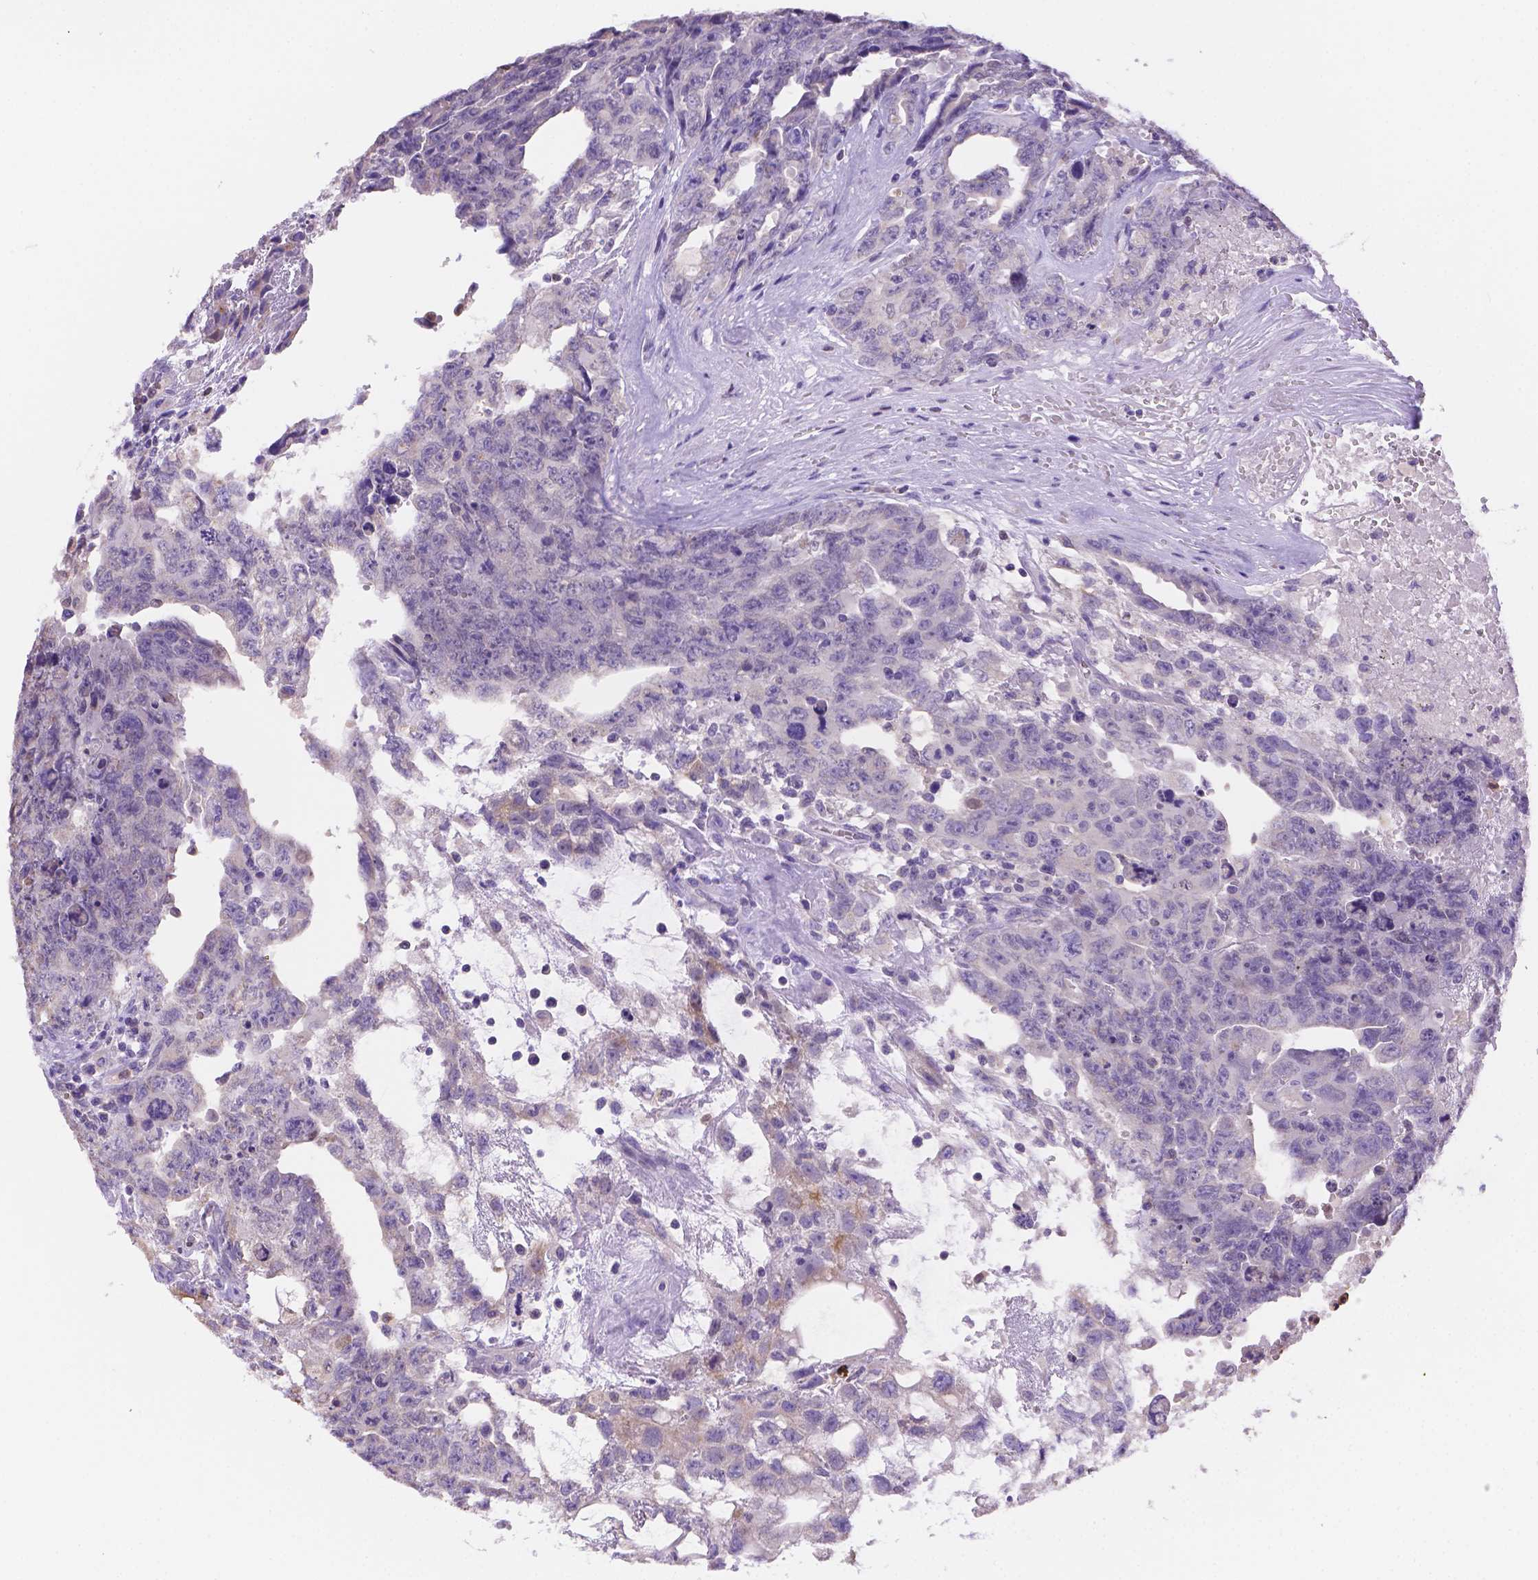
{"staining": {"intensity": "negative", "quantity": "none", "location": "none"}, "tissue": "testis cancer", "cell_type": "Tumor cells", "image_type": "cancer", "snomed": [{"axis": "morphology", "description": "Carcinoma, Embryonal, NOS"}, {"axis": "topography", "description": "Testis"}], "caption": "Immunohistochemical staining of human testis cancer demonstrates no significant staining in tumor cells.", "gene": "NXPE2", "patient": {"sex": "male", "age": 24}}